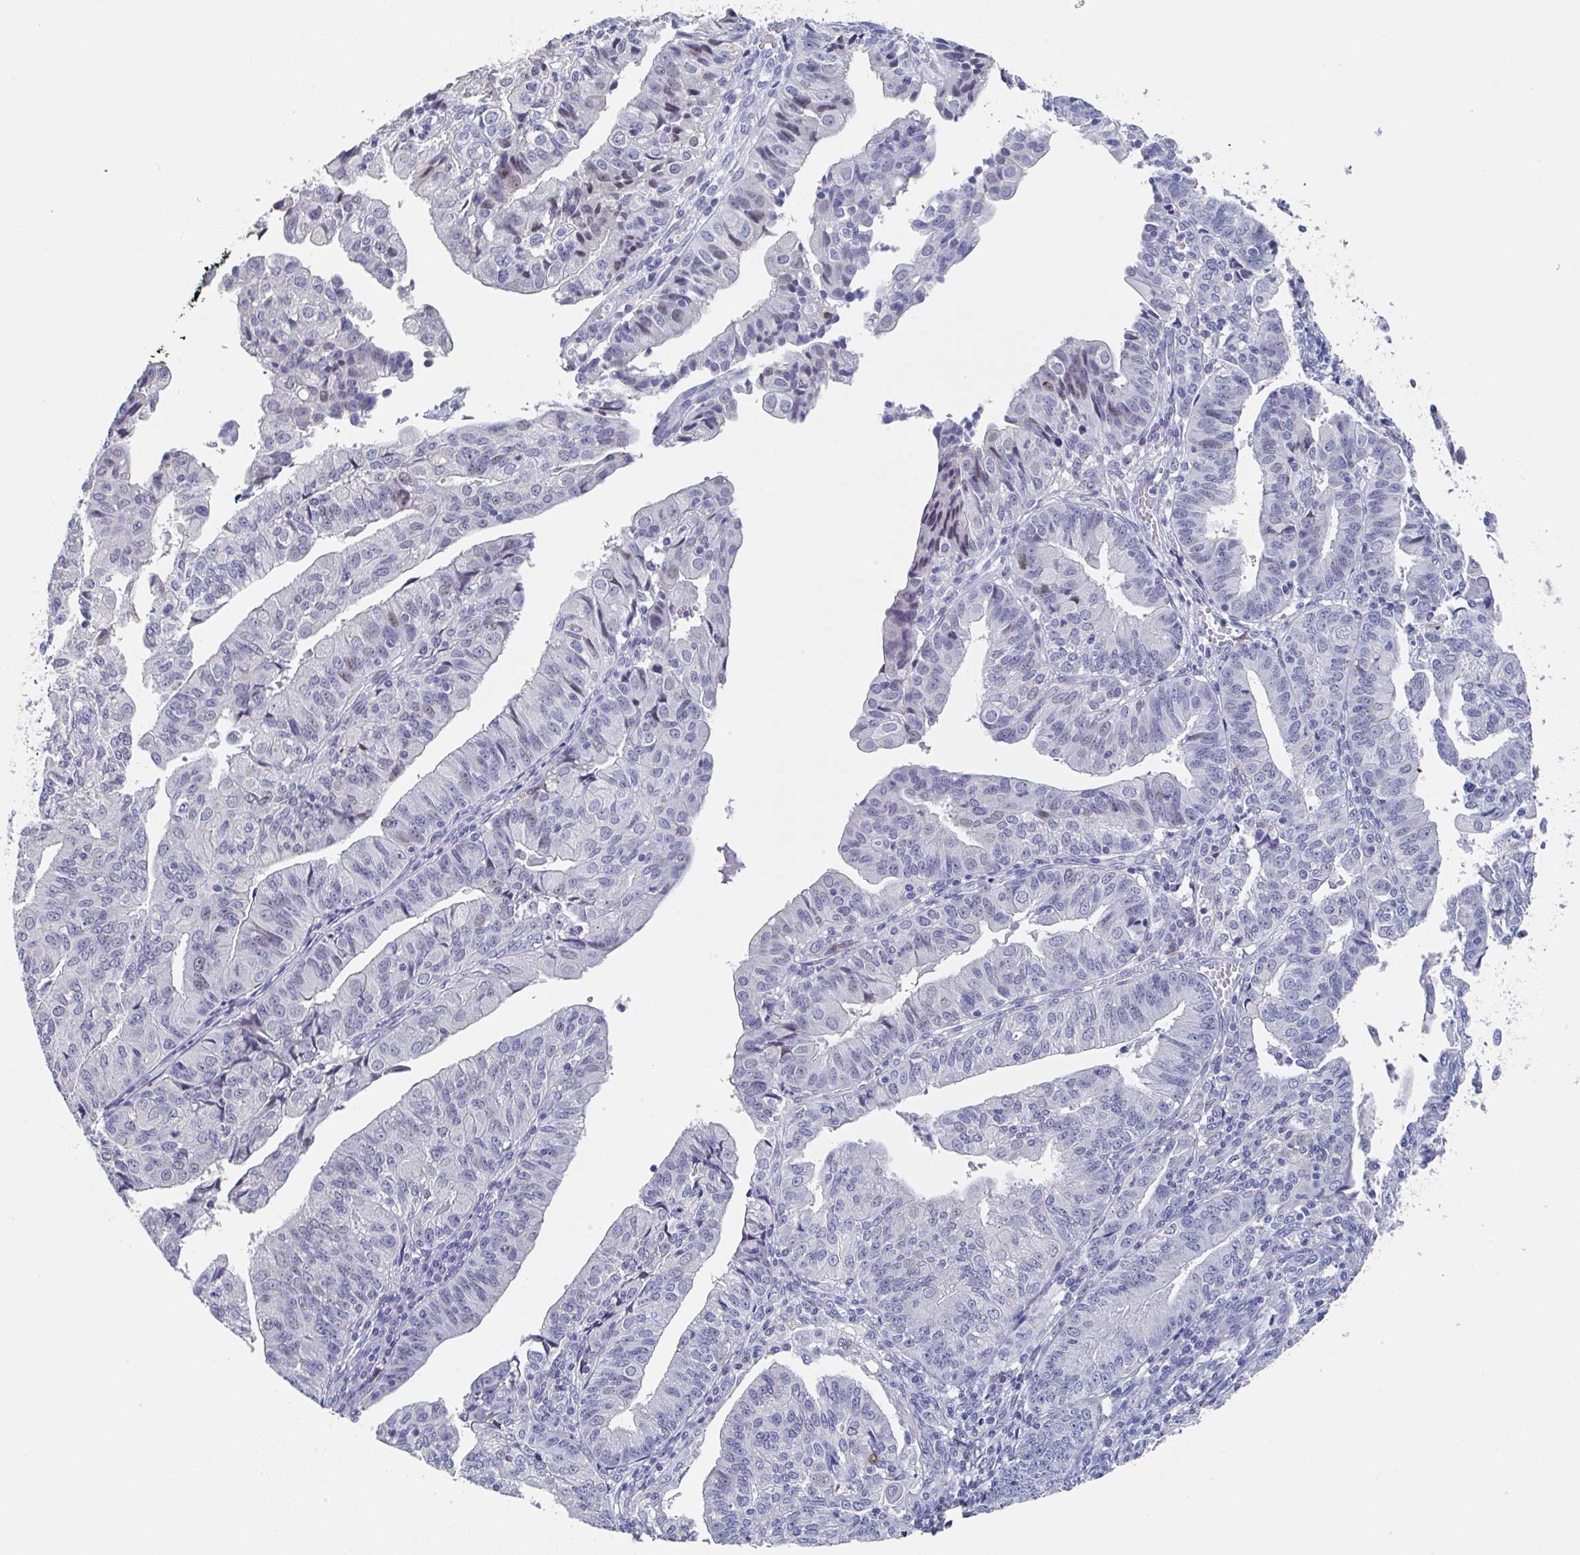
{"staining": {"intensity": "negative", "quantity": "none", "location": "none"}, "tissue": "endometrial cancer", "cell_type": "Tumor cells", "image_type": "cancer", "snomed": [{"axis": "morphology", "description": "Adenocarcinoma, NOS"}, {"axis": "topography", "description": "Endometrium"}], "caption": "DAB (3,3'-diaminobenzidine) immunohistochemical staining of endometrial cancer (adenocarcinoma) reveals no significant positivity in tumor cells. (DAB (3,3'-diaminobenzidine) immunohistochemistry (IHC) visualized using brightfield microscopy, high magnification).", "gene": "TNFRSF8", "patient": {"sex": "female", "age": 56}}